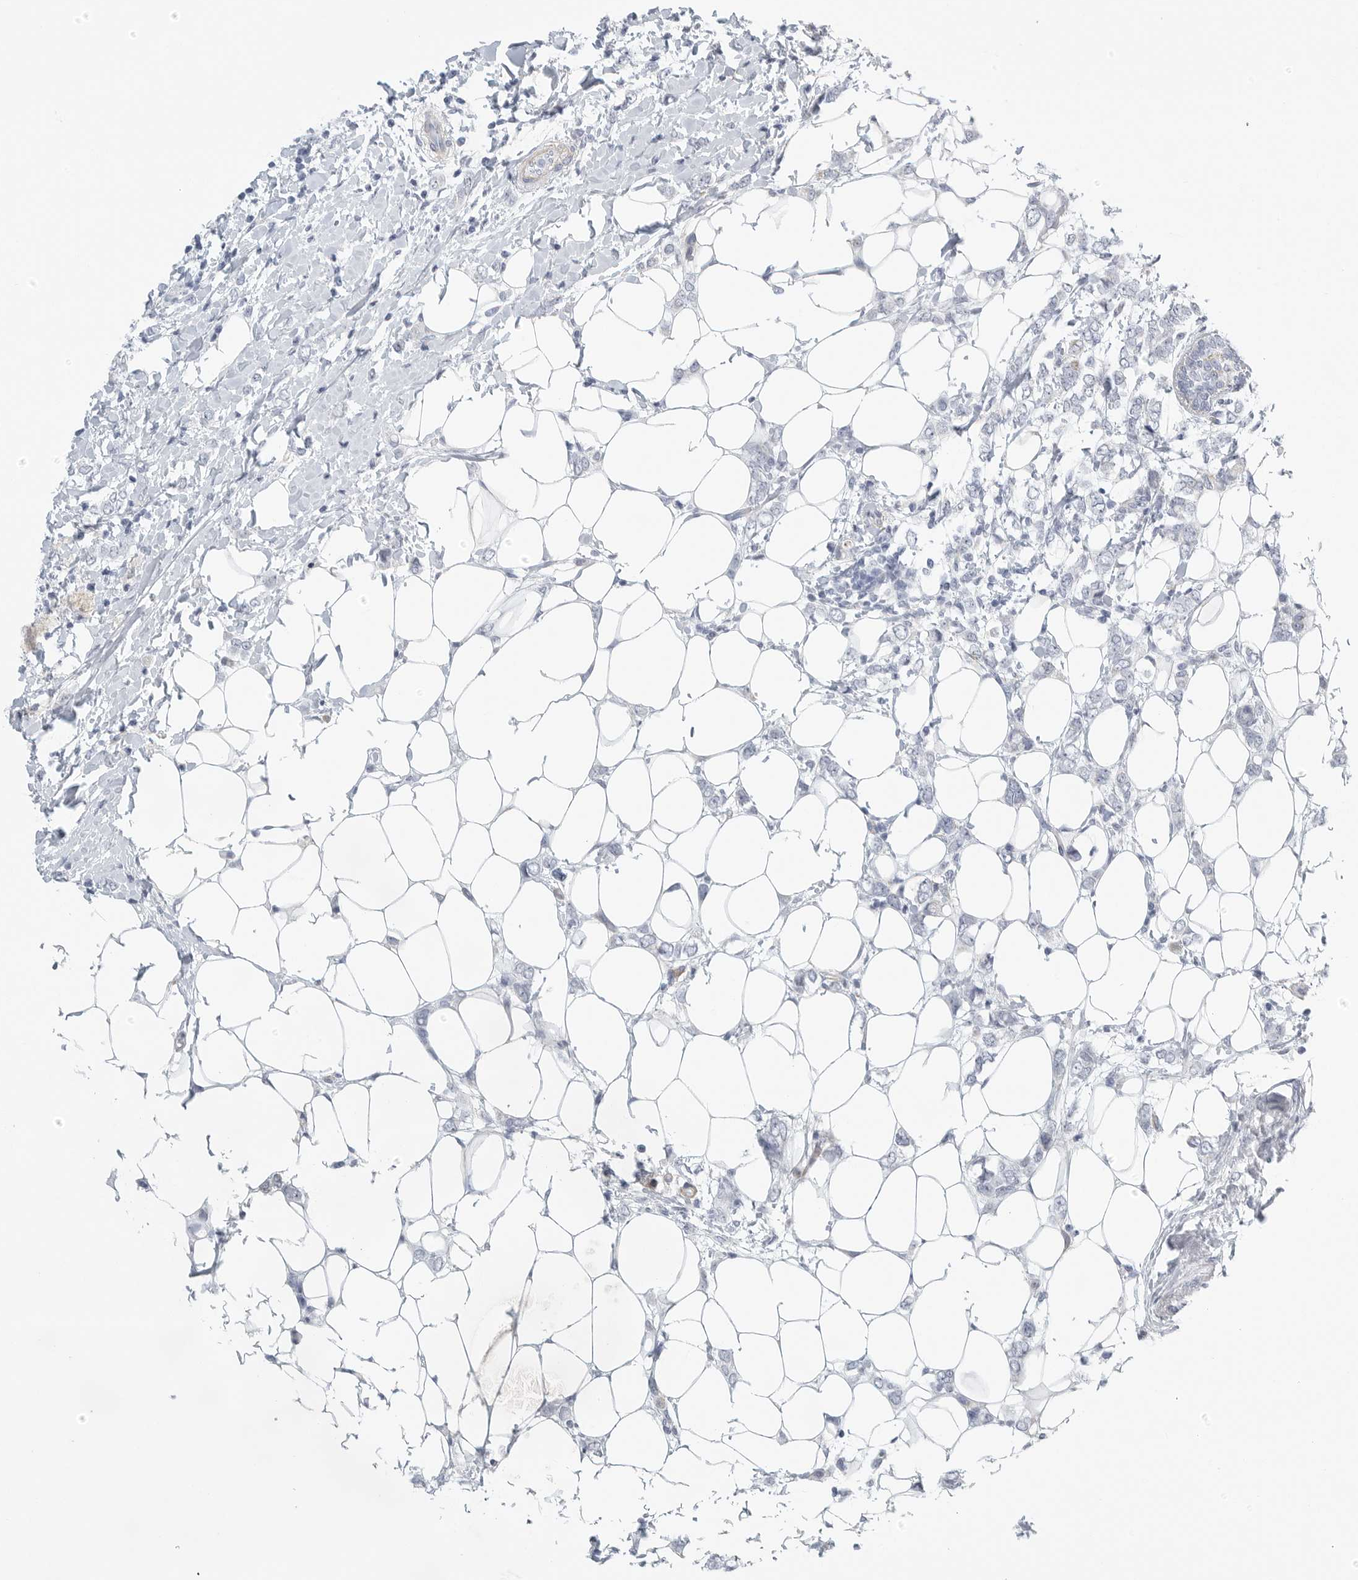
{"staining": {"intensity": "negative", "quantity": "none", "location": "none"}, "tissue": "breast cancer", "cell_type": "Tumor cells", "image_type": "cancer", "snomed": [{"axis": "morphology", "description": "Normal tissue, NOS"}, {"axis": "morphology", "description": "Lobular carcinoma"}, {"axis": "topography", "description": "Breast"}], "caption": "Immunohistochemistry (IHC) of human breast cancer (lobular carcinoma) shows no staining in tumor cells. Nuclei are stained in blue.", "gene": "TNR", "patient": {"sex": "female", "age": 47}}